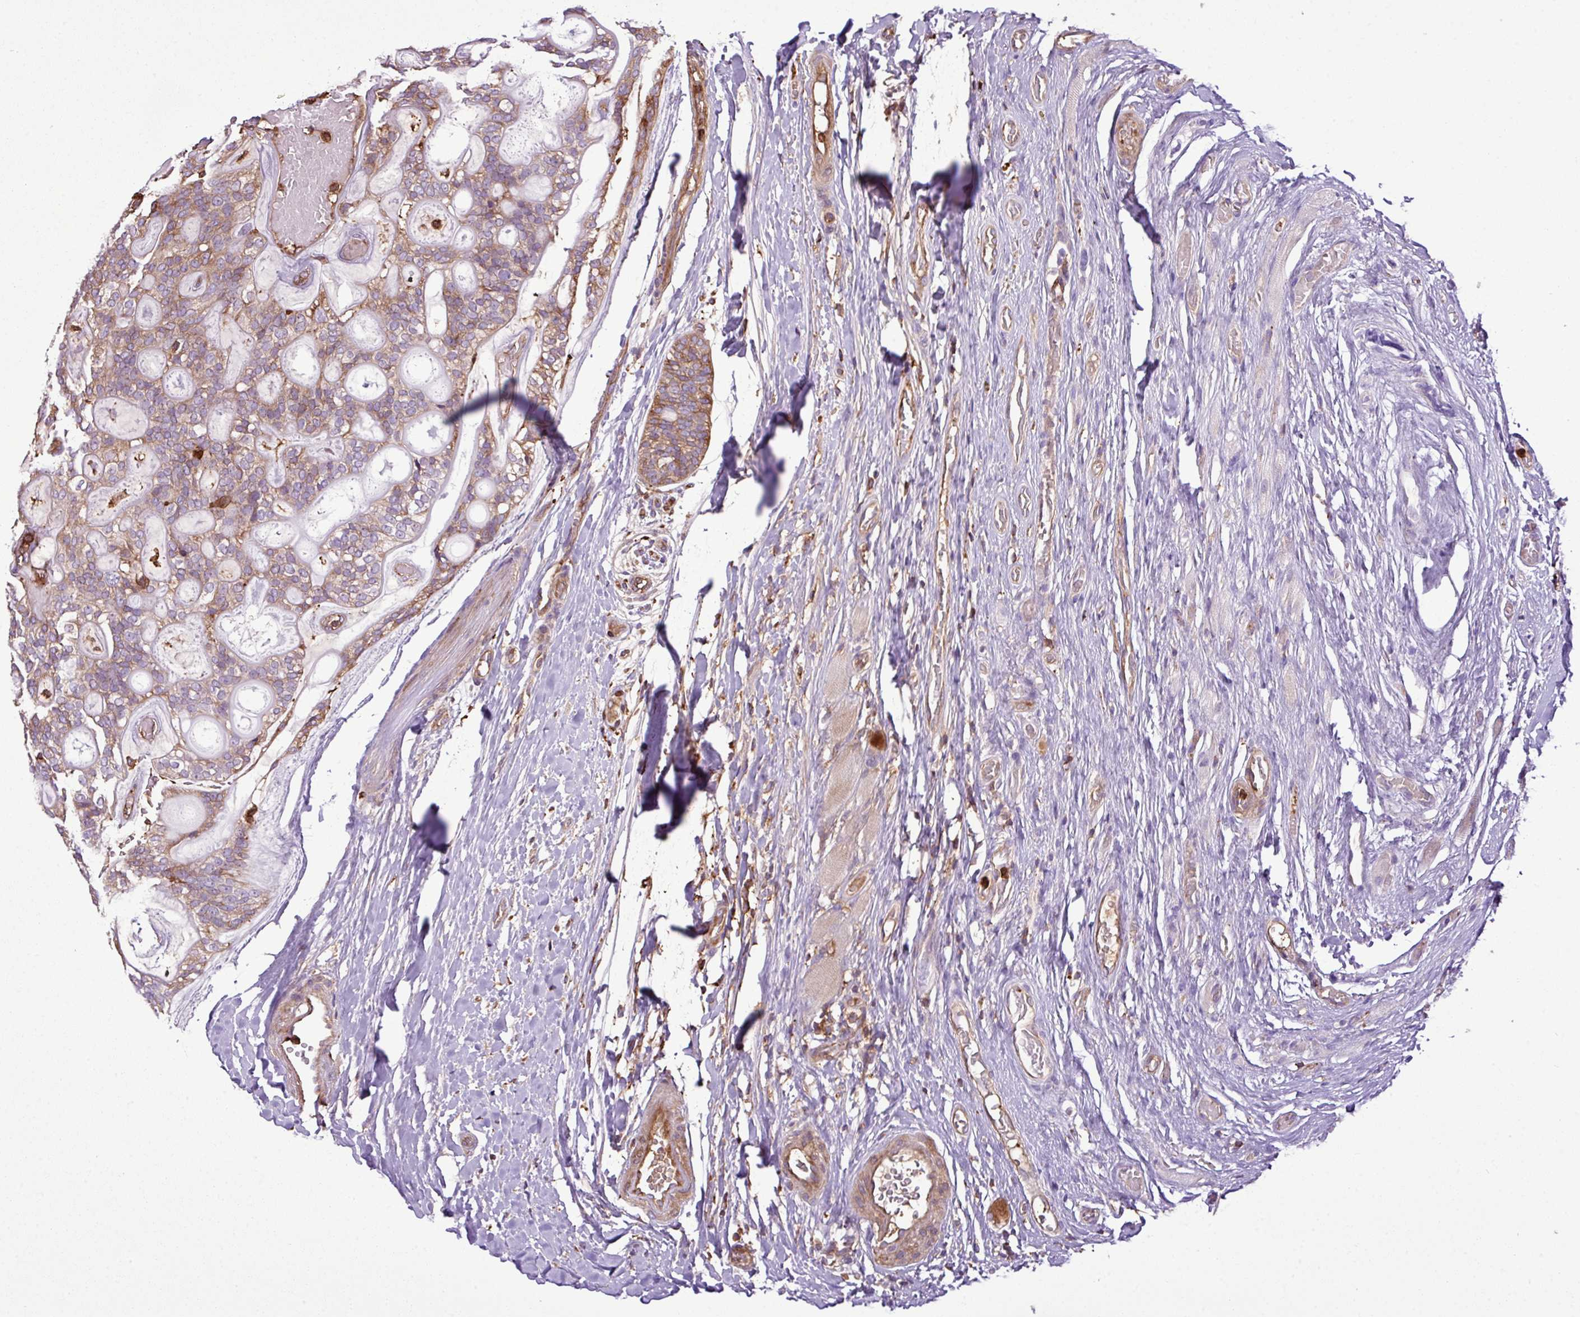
{"staining": {"intensity": "weak", "quantity": "25%-75%", "location": "cytoplasmic/membranous"}, "tissue": "head and neck cancer", "cell_type": "Tumor cells", "image_type": "cancer", "snomed": [{"axis": "morphology", "description": "Adenocarcinoma, NOS"}, {"axis": "topography", "description": "Head-Neck"}], "caption": "DAB immunohistochemical staining of head and neck cancer demonstrates weak cytoplasmic/membranous protein expression in about 25%-75% of tumor cells. (brown staining indicates protein expression, while blue staining denotes nuclei).", "gene": "PGAP6", "patient": {"sex": "male", "age": 66}}